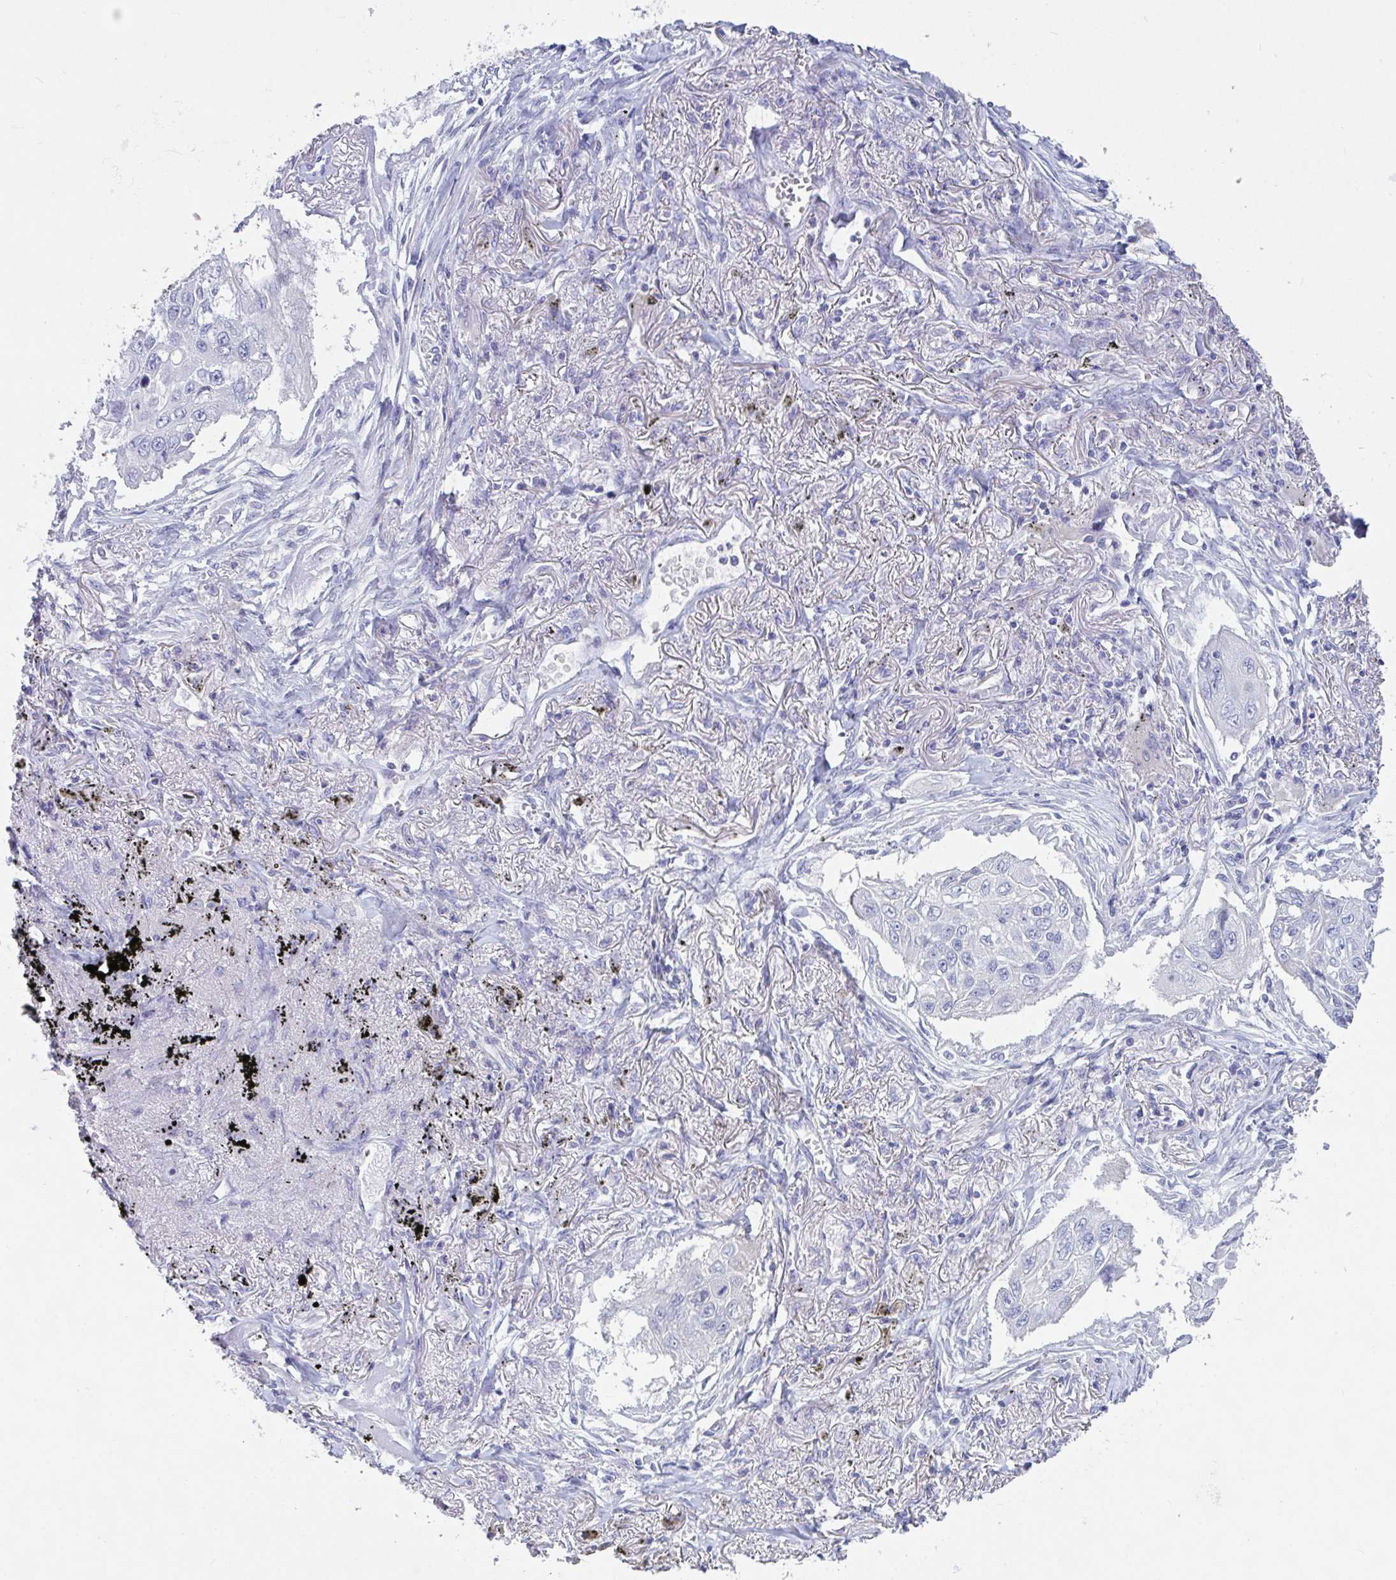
{"staining": {"intensity": "negative", "quantity": "none", "location": "none"}, "tissue": "lung cancer", "cell_type": "Tumor cells", "image_type": "cancer", "snomed": [{"axis": "morphology", "description": "Squamous cell carcinoma, NOS"}, {"axis": "topography", "description": "Lung"}], "caption": "Tumor cells show no significant staining in squamous cell carcinoma (lung).", "gene": "ZNF561", "patient": {"sex": "male", "age": 75}}